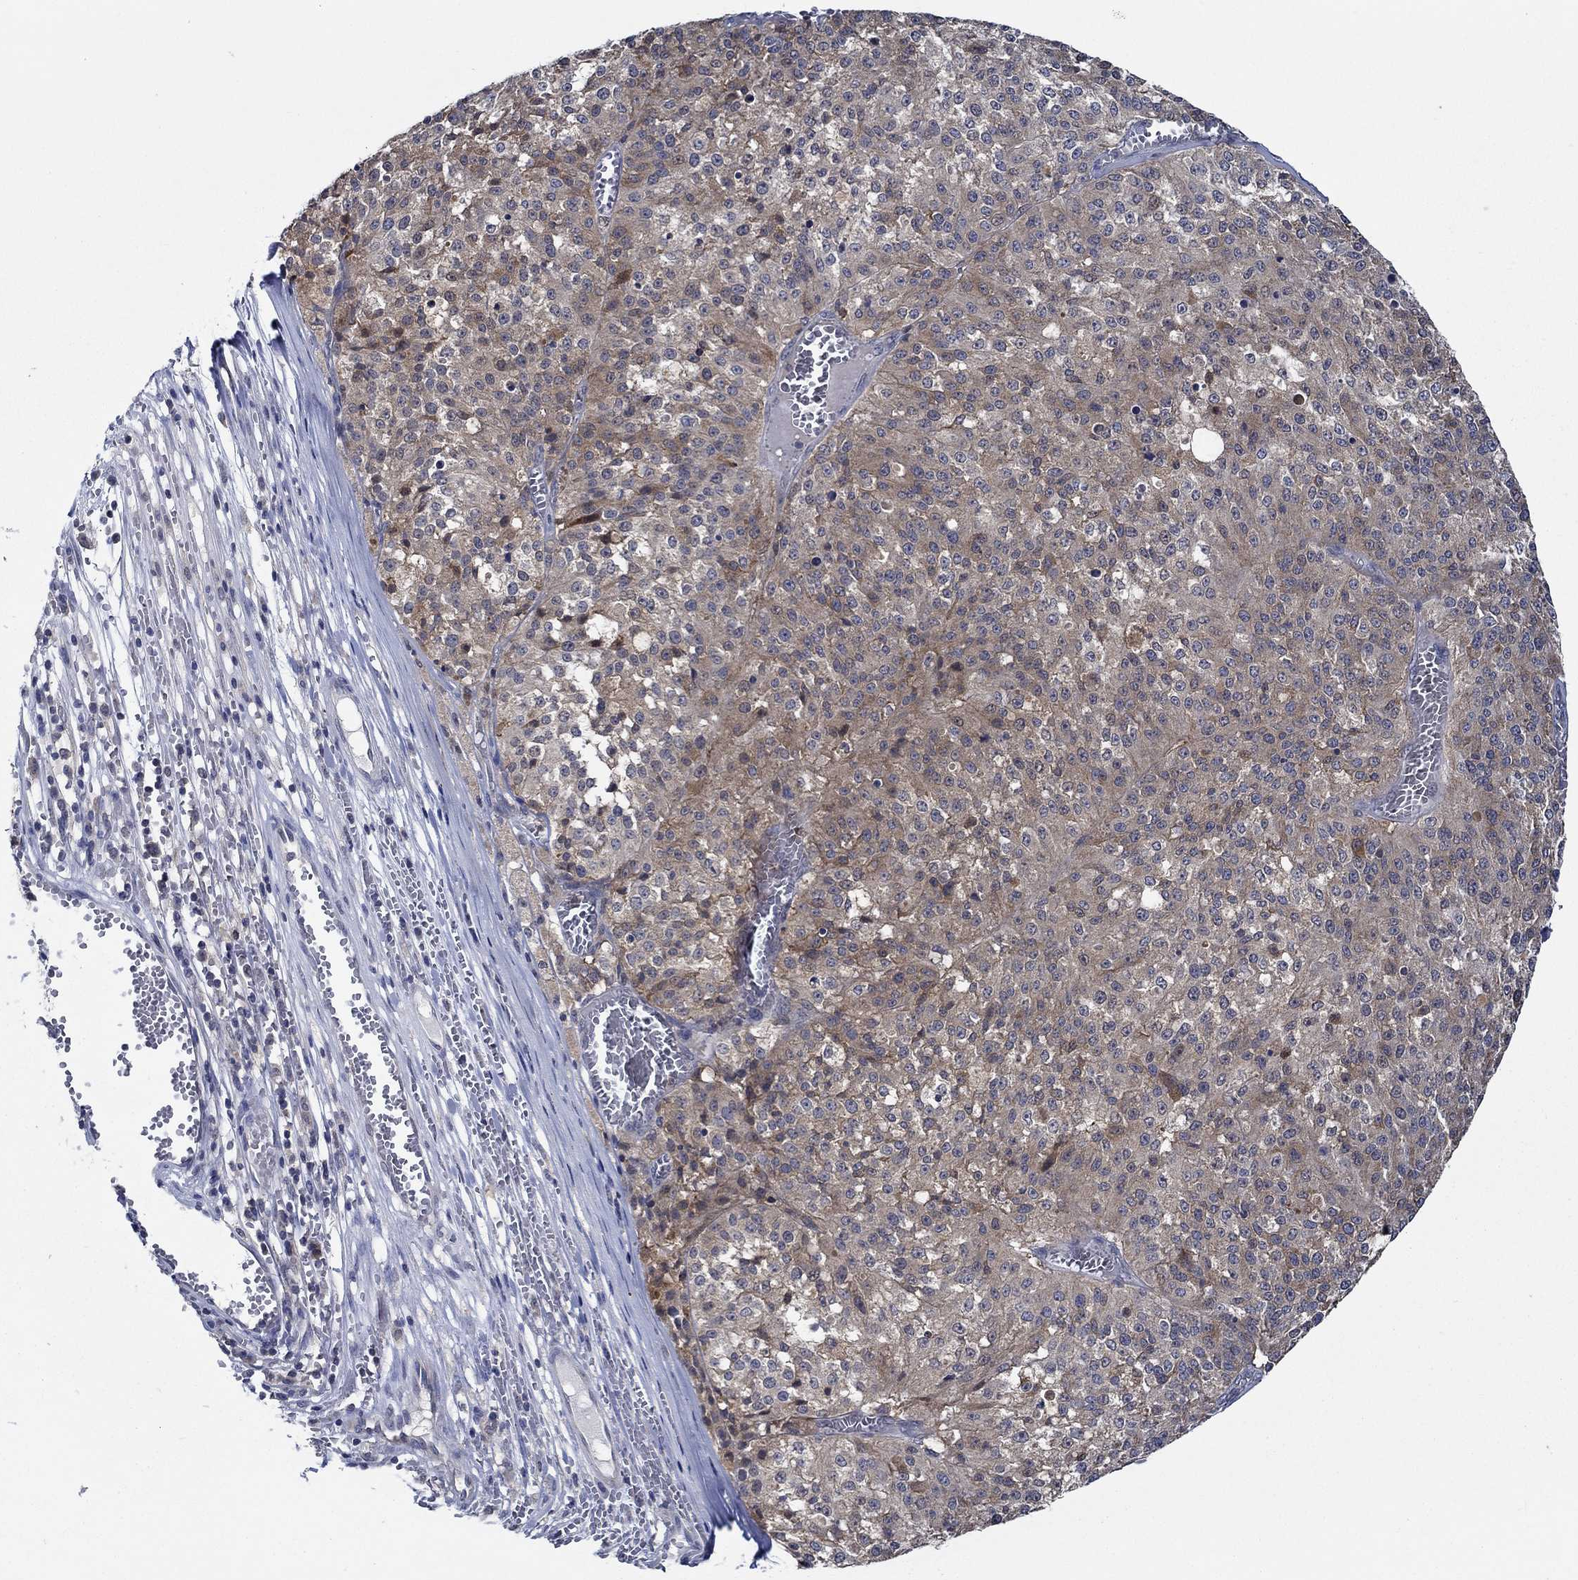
{"staining": {"intensity": "moderate", "quantity": "<25%", "location": "cytoplasmic/membranous"}, "tissue": "melanoma", "cell_type": "Tumor cells", "image_type": "cancer", "snomed": [{"axis": "morphology", "description": "Malignant melanoma, Metastatic site"}, {"axis": "topography", "description": "Lymph node"}], "caption": "There is low levels of moderate cytoplasmic/membranous expression in tumor cells of malignant melanoma (metastatic site), as demonstrated by immunohistochemical staining (brown color).", "gene": "DACT1", "patient": {"sex": "female", "age": 64}}